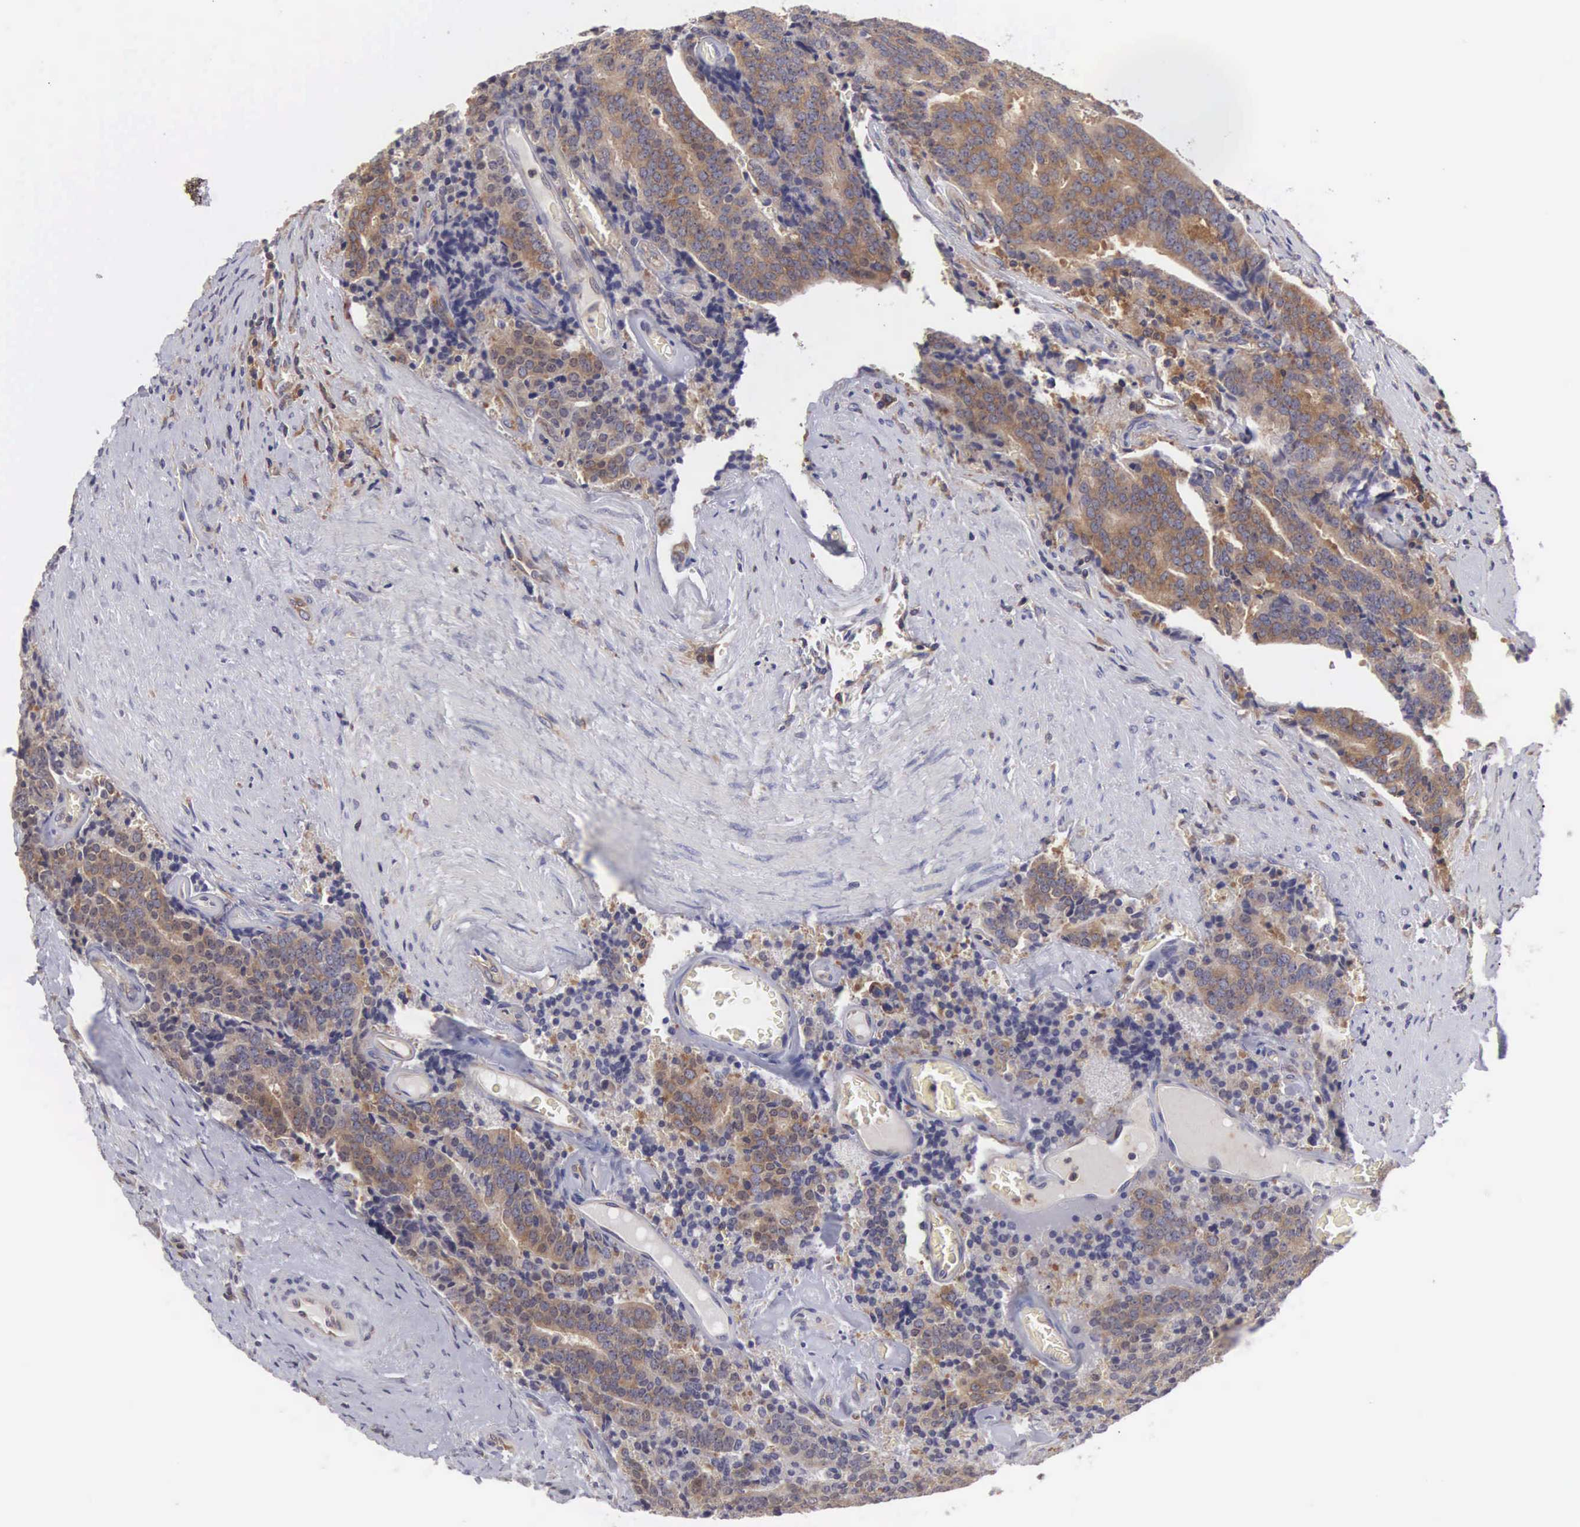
{"staining": {"intensity": "weak", "quantity": ">75%", "location": "cytoplasmic/membranous"}, "tissue": "prostate cancer", "cell_type": "Tumor cells", "image_type": "cancer", "snomed": [{"axis": "morphology", "description": "Adenocarcinoma, Medium grade"}, {"axis": "topography", "description": "Prostate"}], "caption": "High-magnification brightfield microscopy of prostate cancer (adenocarcinoma (medium-grade)) stained with DAB (3,3'-diaminobenzidine) (brown) and counterstained with hematoxylin (blue). tumor cells exhibit weak cytoplasmic/membranous staining is appreciated in about>75% of cells. Immunohistochemistry (ihc) stains the protein of interest in brown and the nuclei are stained blue.", "gene": "GRIPAP1", "patient": {"sex": "male", "age": 65}}